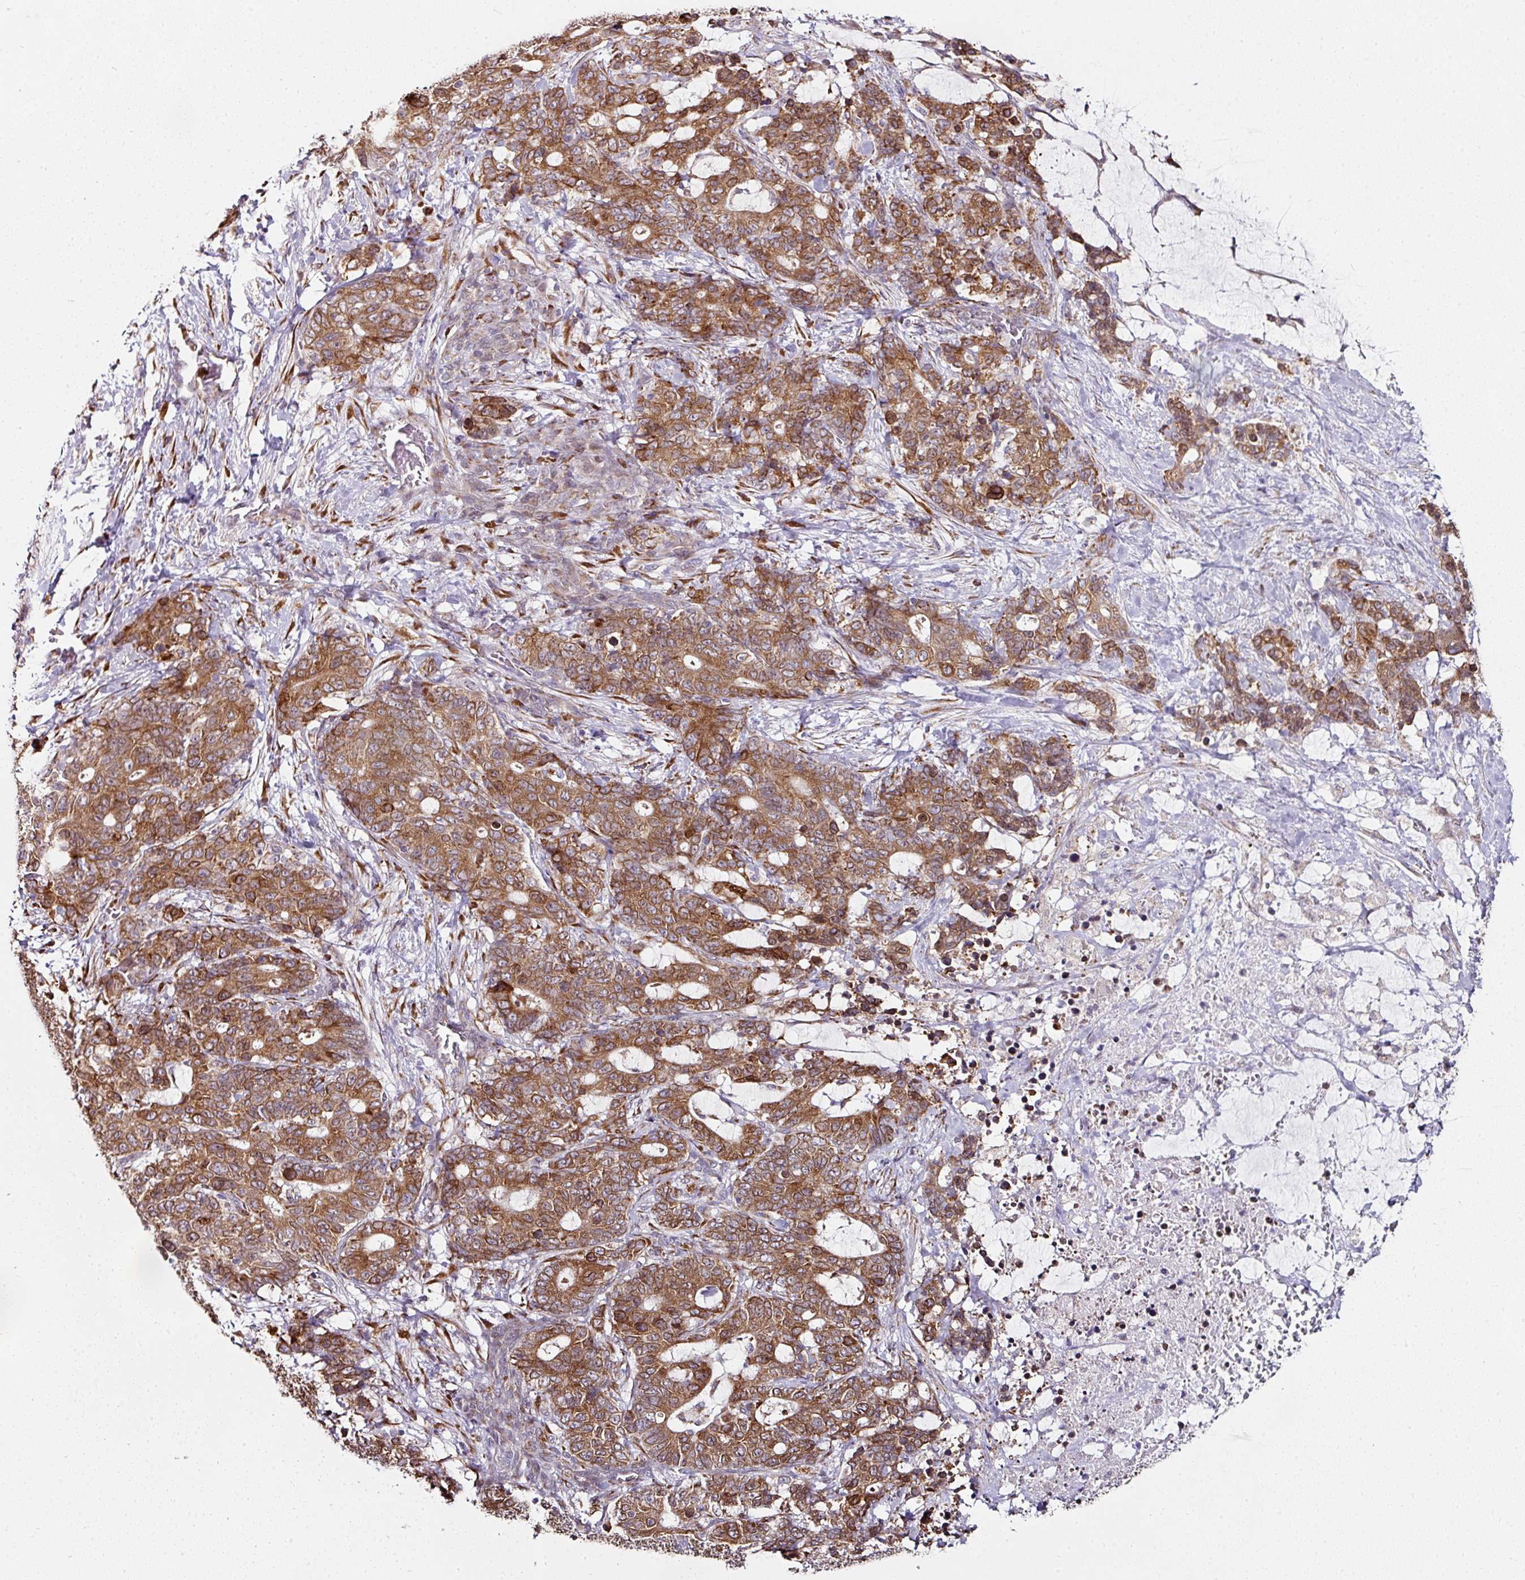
{"staining": {"intensity": "moderate", "quantity": ">75%", "location": "cytoplasmic/membranous"}, "tissue": "stomach cancer", "cell_type": "Tumor cells", "image_type": "cancer", "snomed": [{"axis": "morphology", "description": "Normal tissue, NOS"}, {"axis": "morphology", "description": "Adenocarcinoma, NOS"}, {"axis": "topography", "description": "Stomach"}], "caption": "A high-resolution image shows immunohistochemistry (IHC) staining of adenocarcinoma (stomach), which displays moderate cytoplasmic/membranous positivity in about >75% of tumor cells.", "gene": "APOLD1", "patient": {"sex": "female", "age": 64}}